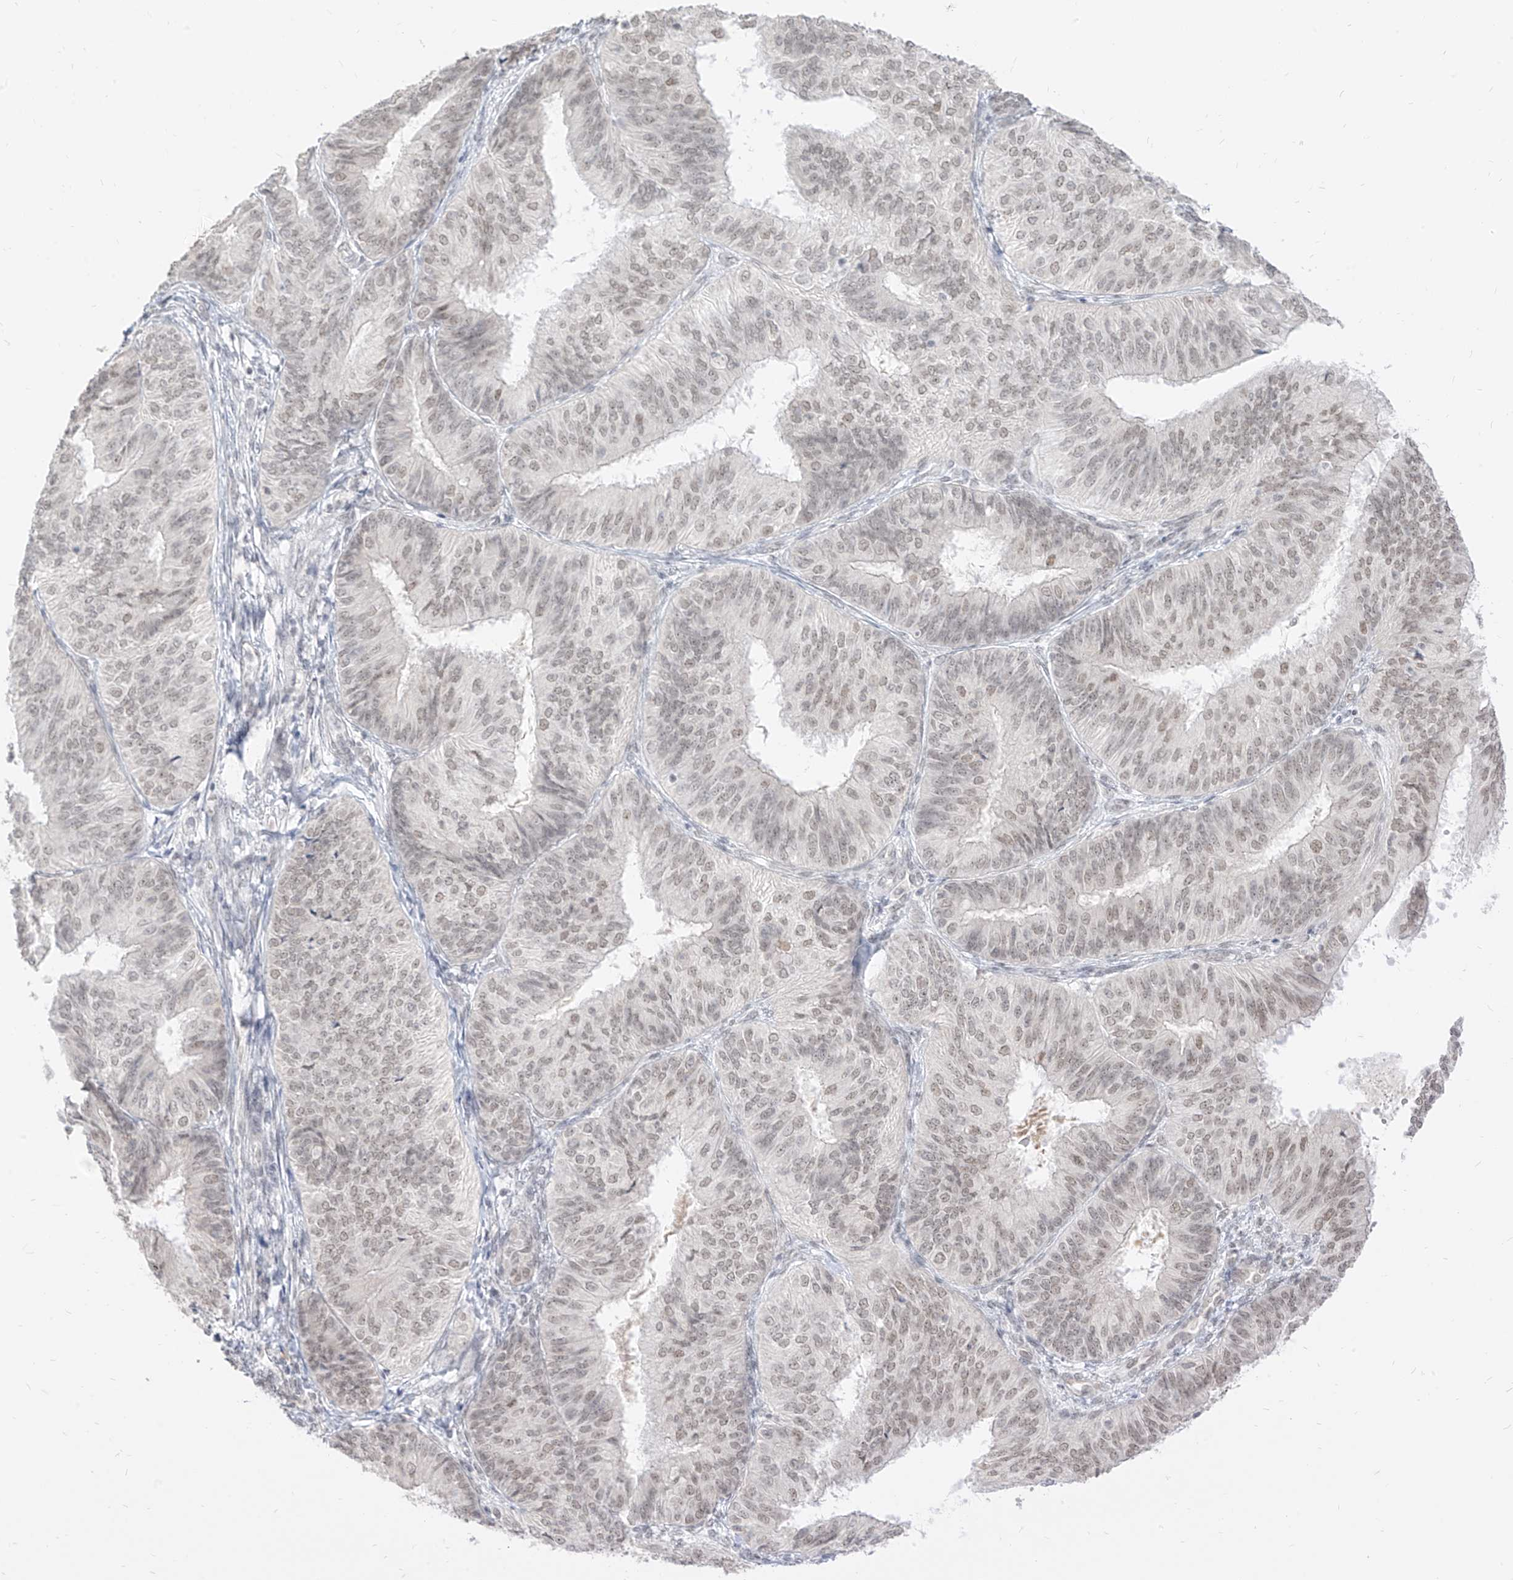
{"staining": {"intensity": "moderate", "quantity": "25%-75%", "location": "nuclear"}, "tissue": "endometrial cancer", "cell_type": "Tumor cells", "image_type": "cancer", "snomed": [{"axis": "morphology", "description": "Adenocarcinoma, NOS"}, {"axis": "topography", "description": "Endometrium"}], "caption": "IHC (DAB) staining of human endometrial cancer (adenocarcinoma) exhibits moderate nuclear protein expression in about 25%-75% of tumor cells.", "gene": "SUPT5H", "patient": {"sex": "female", "age": 58}}